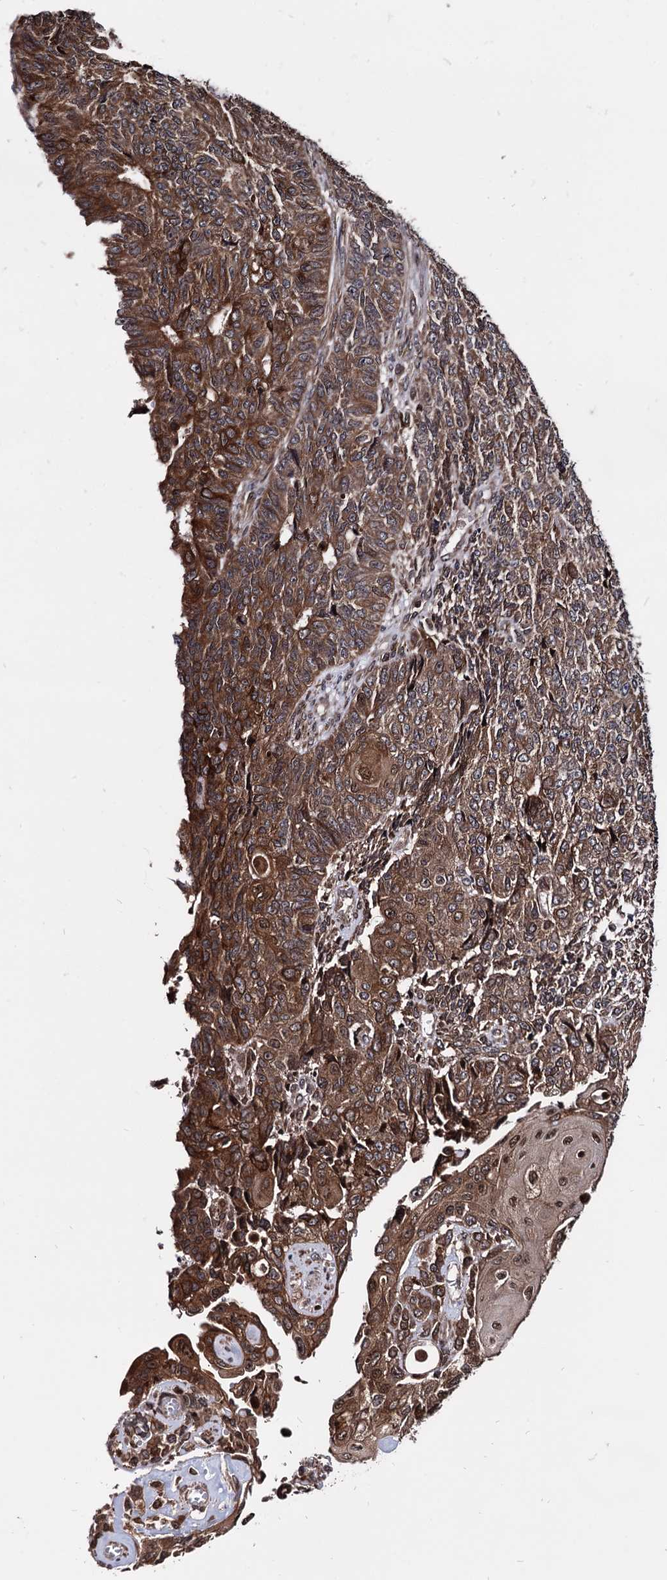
{"staining": {"intensity": "moderate", "quantity": ">75%", "location": "cytoplasmic/membranous"}, "tissue": "endometrial cancer", "cell_type": "Tumor cells", "image_type": "cancer", "snomed": [{"axis": "morphology", "description": "Adenocarcinoma, NOS"}, {"axis": "topography", "description": "Endometrium"}], "caption": "Immunohistochemical staining of endometrial adenocarcinoma reveals moderate cytoplasmic/membranous protein expression in approximately >75% of tumor cells.", "gene": "ANKRD12", "patient": {"sex": "female", "age": 32}}